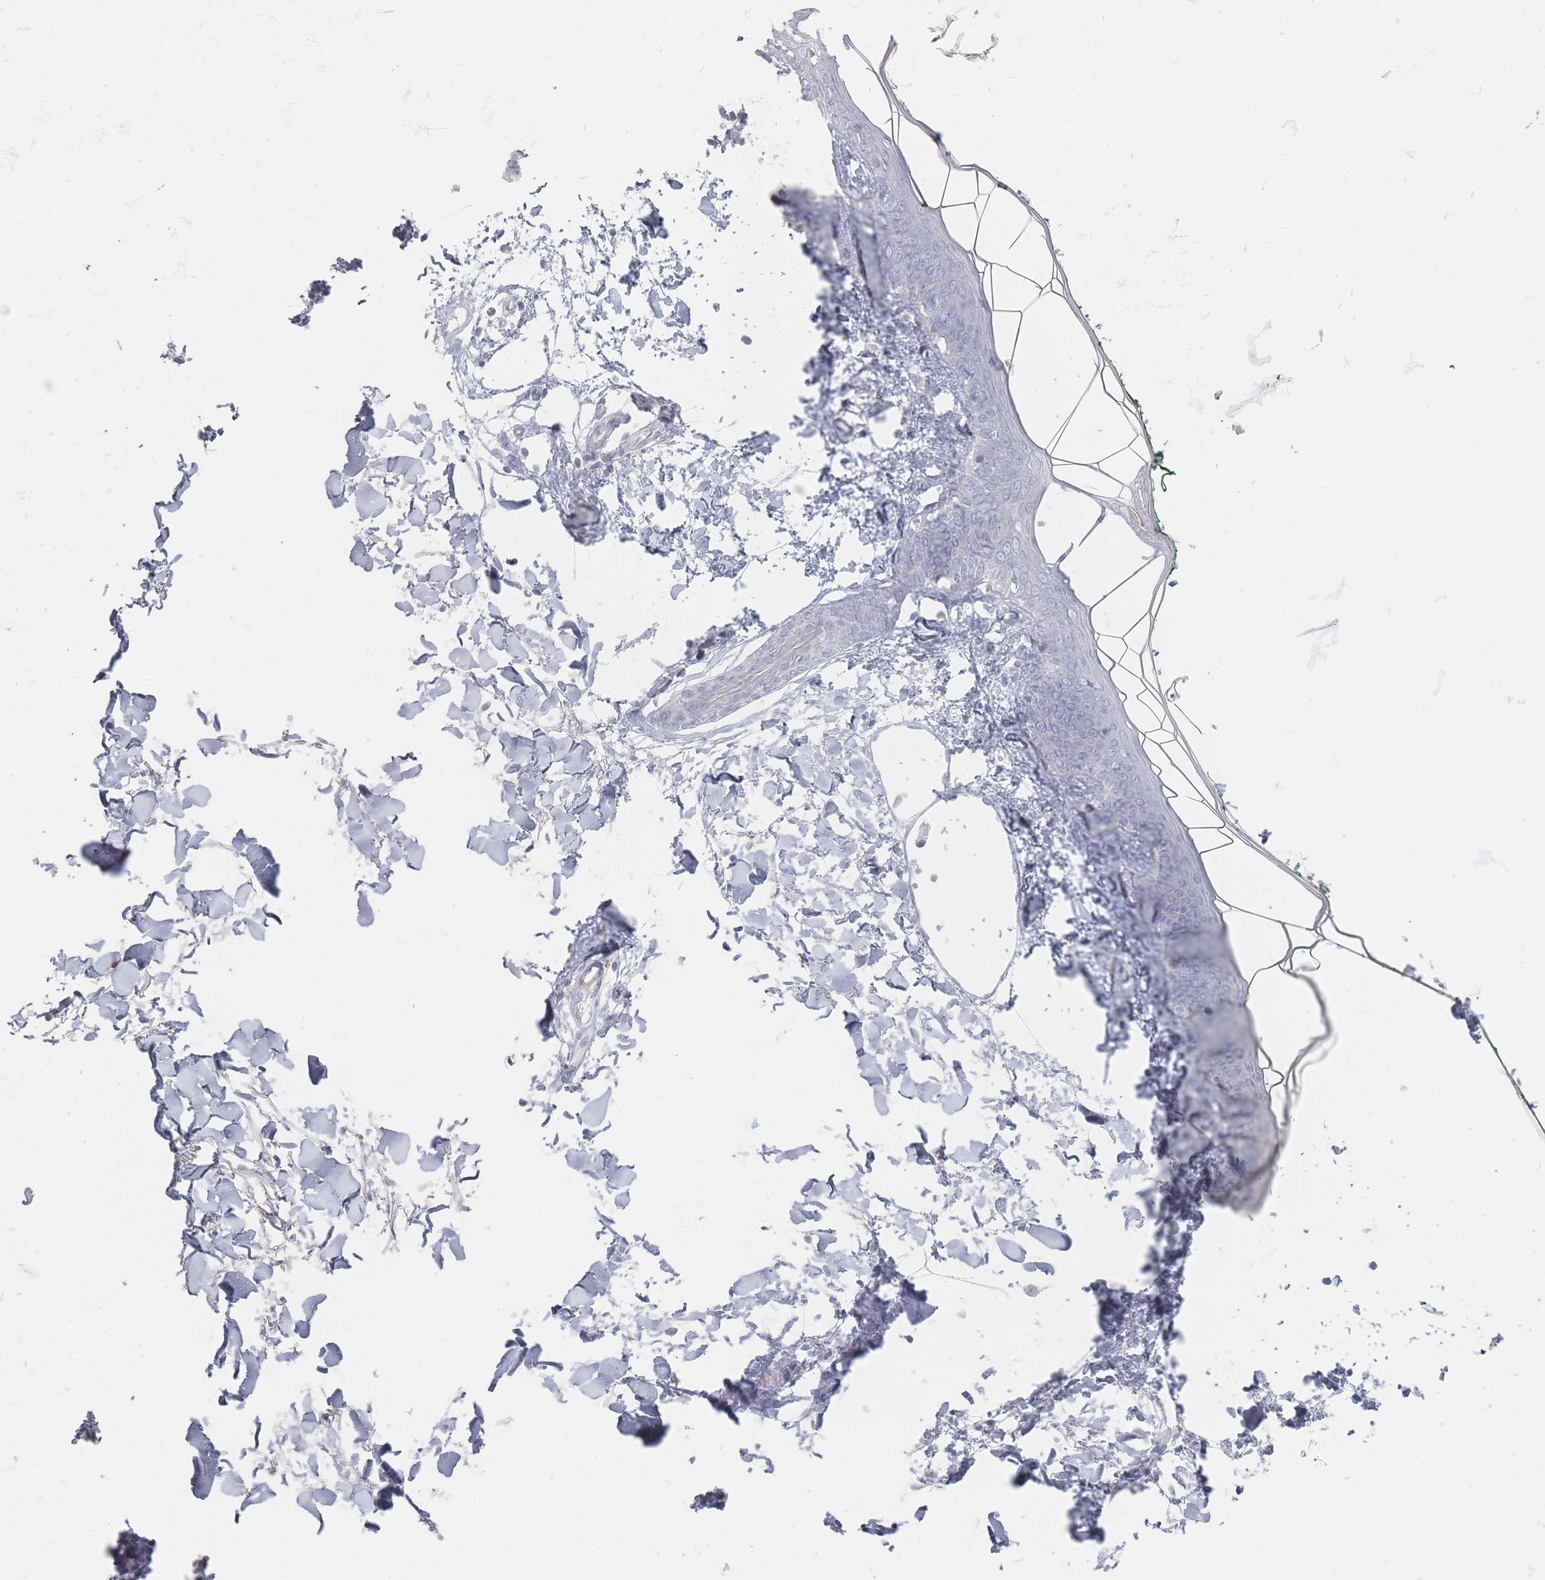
{"staining": {"intensity": "negative", "quantity": "none", "location": "none"}, "tissue": "skin", "cell_type": "Fibroblasts", "image_type": "normal", "snomed": [{"axis": "morphology", "description": "Normal tissue, NOS"}, {"axis": "topography", "description": "Skin"}], "caption": "Immunohistochemical staining of unremarkable human skin demonstrates no significant staining in fibroblasts. (Immunohistochemistry, brightfield microscopy, high magnification).", "gene": "CD37", "patient": {"sex": "female", "age": 34}}